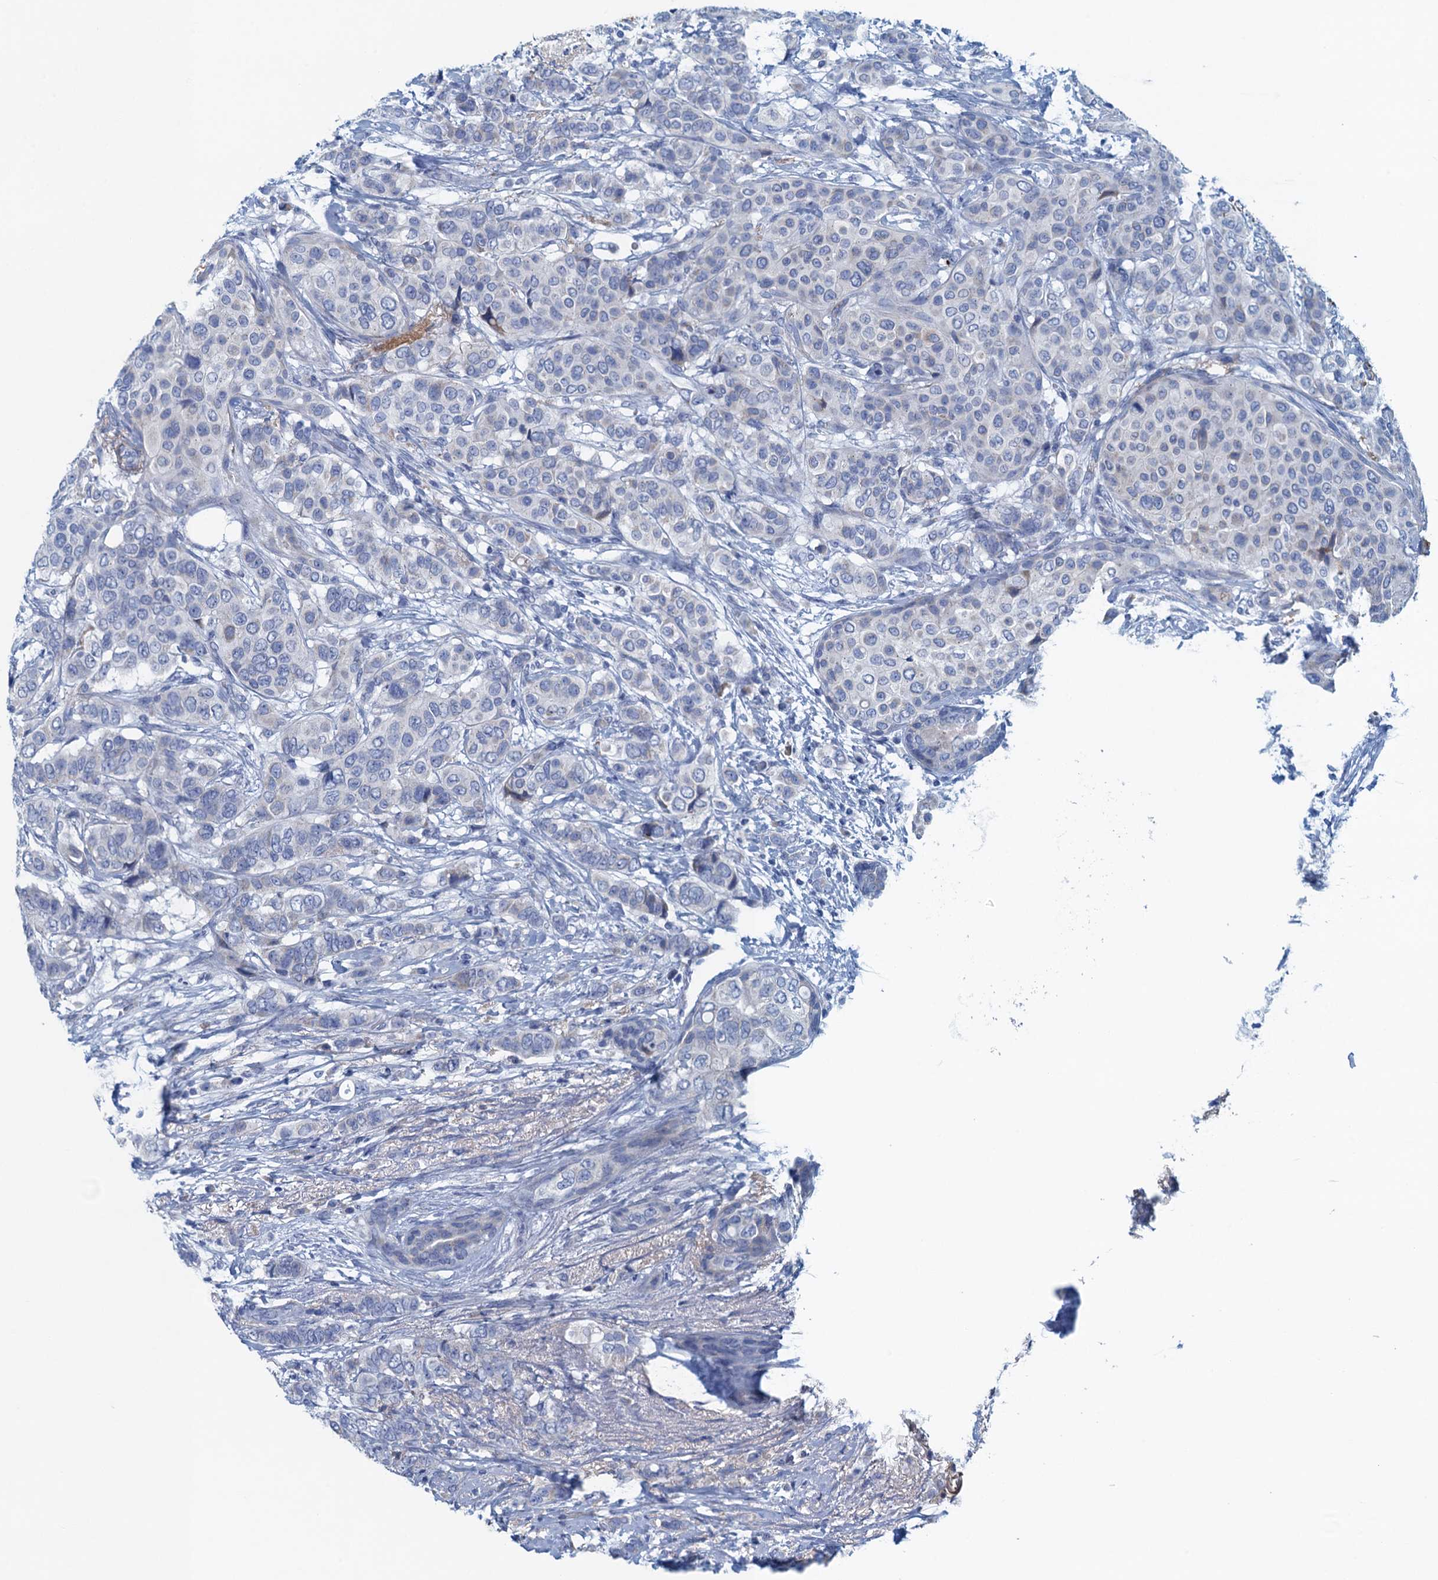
{"staining": {"intensity": "negative", "quantity": "none", "location": "none"}, "tissue": "breast cancer", "cell_type": "Tumor cells", "image_type": "cancer", "snomed": [{"axis": "morphology", "description": "Lobular carcinoma"}, {"axis": "topography", "description": "Breast"}], "caption": "Immunohistochemistry of human breast lobular carcinoma reveals no staining in tumor cells. (Stains: DAB immunohistochemistry with hematoxylin counter stain, Microscopy: brightfield microscopy at high magnification).", "gene": "C10orf88", "patient": {"sex": "female", "age": 51}}